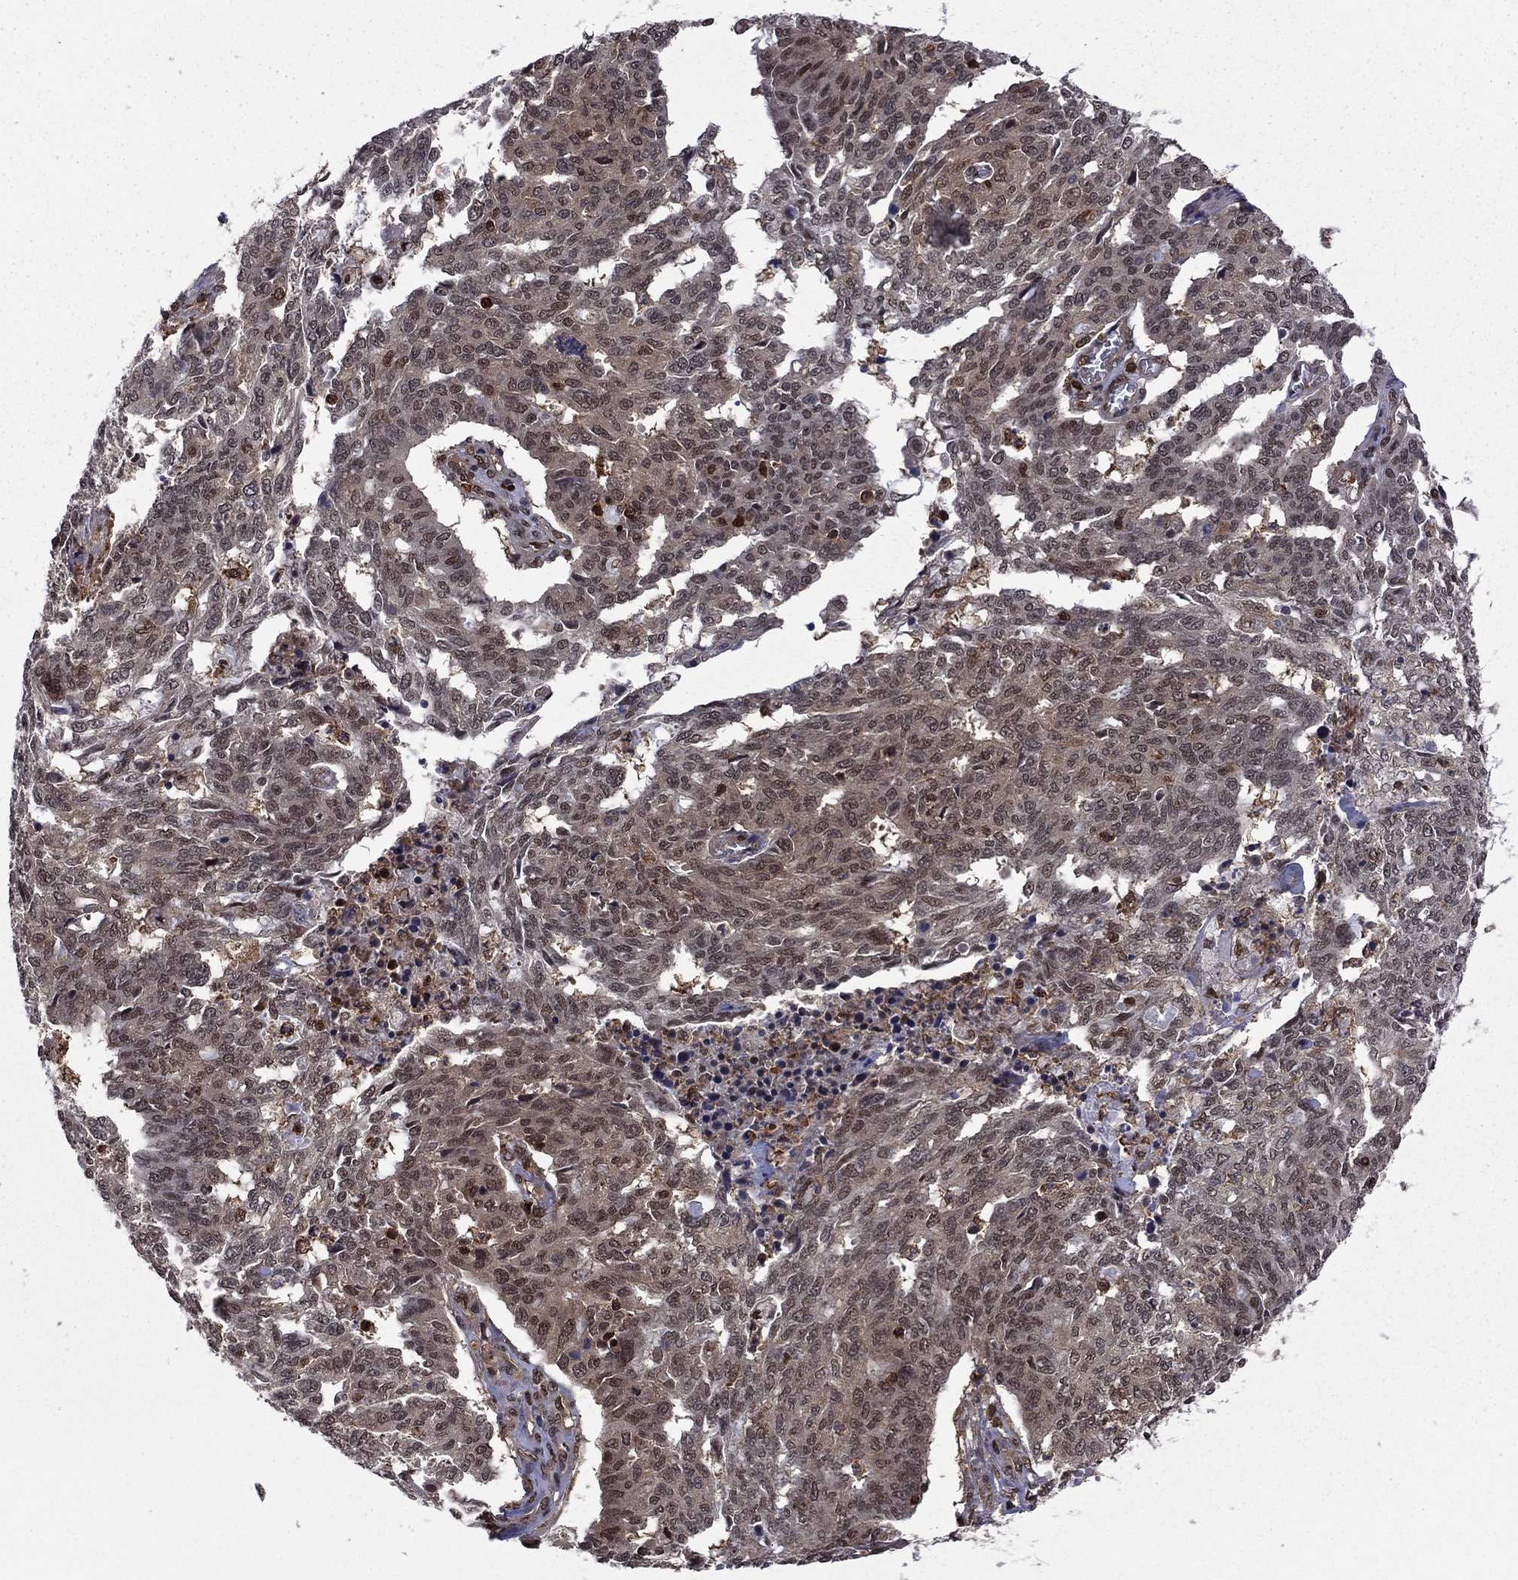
{"staining": {"intensity": "moderate", "quantity": "25%-75%", "location": "nuclear"}, "tissue": "ovarian cancer", "cell_type": "Tumor cells", "image_type": "cancer", "snomed": [{"axis": "morphology", "description": "Cystadenocarcinoma, serous, NOS"}, {"axis": "topography", "description": "Ovary"}], "caption": "DAB (3,3'-diaminobenzidine) immunohistochemical staining of ovarian serous cystadenocarcinoma demonstrates moderate nuclear protein positivity in approximately 25%-75% of tumor cells.", "gene": "PSMD2", "patient": {"sex": "female", "age": 67}}